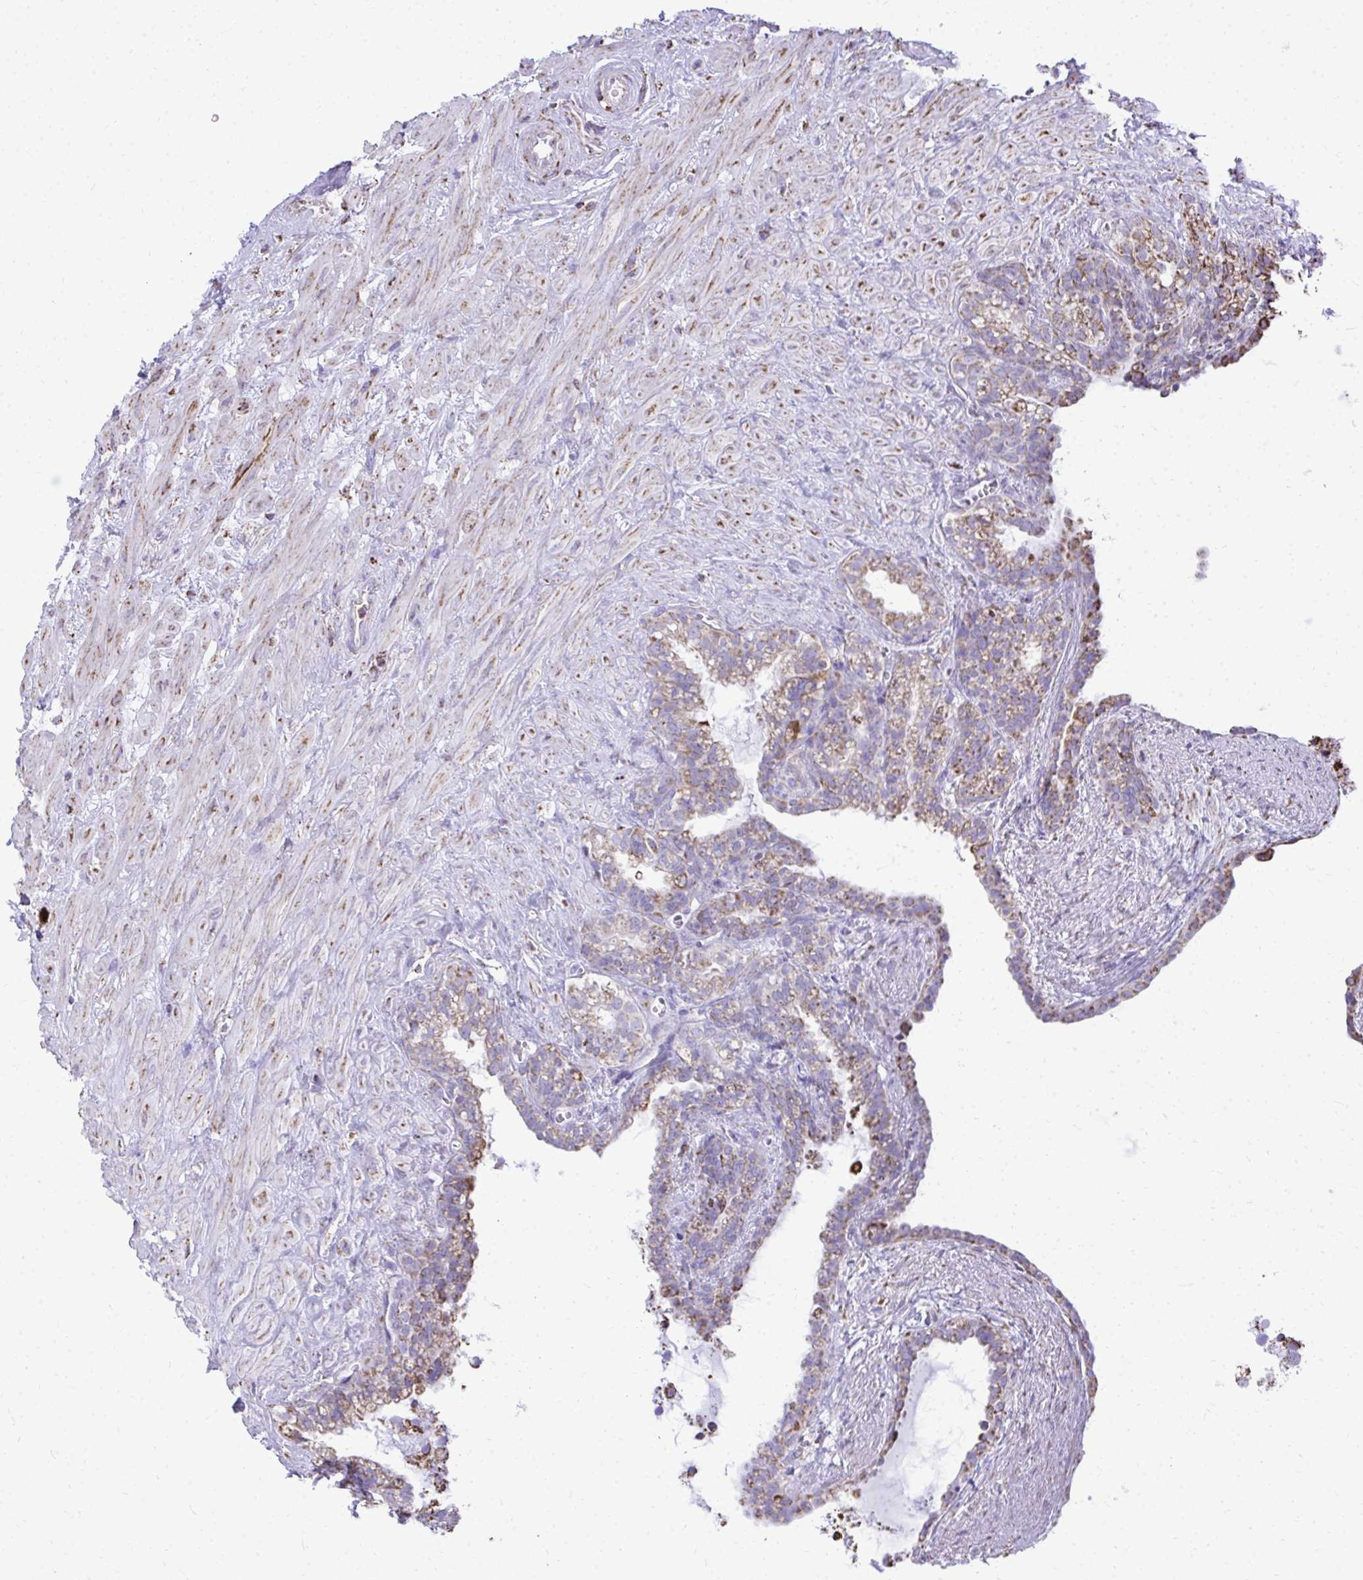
{"staining": {"intensity": "weak", "quantity": "<25%", "location": "cytoplasmic/membranous"}, "tissue": "seminal vesicle", "cell_type": "Glandular cells", "image_type": "normal", "snomed": [{"axis": "morphology", "description": "Normal tissue, NOS"}, {"axis": "topography", "description": "Seminal veicle"}], "caption": "Immunohistochemistry (IHC) histopathology image of unremarkable seminal vesicle stained for a protein (brown), which exhibits no expression in glandular cells.", "gene": "MPZL2", "patient": {"sex": "male", "age": 76}}